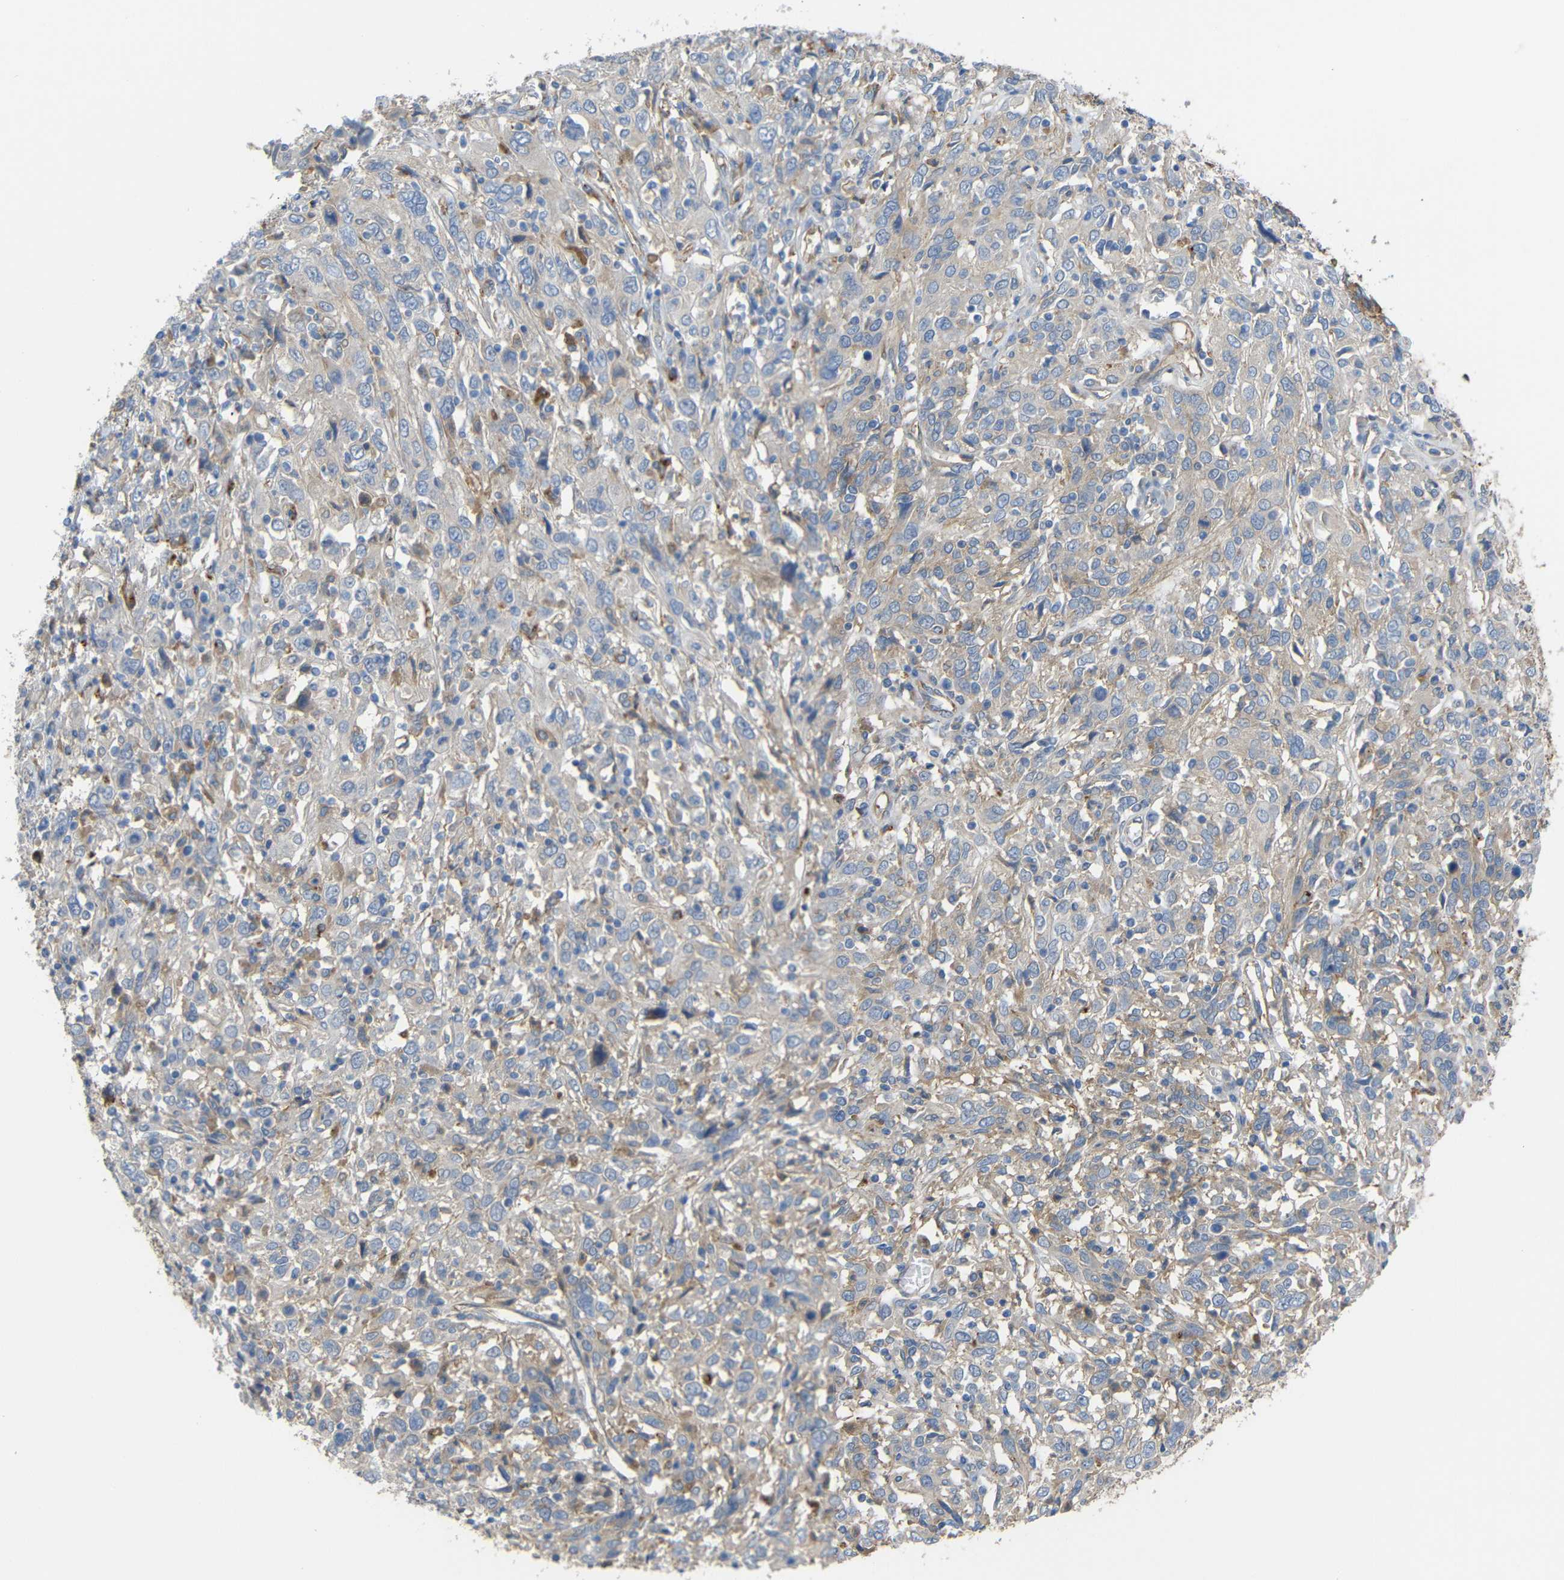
{"staining": {"intensity": "weak", "quantity": "25%-75%", "location": "cytoplasmic/membranous"}, "tissue": "cervical cancer", "cell_type": "Tumor cells", "image_type": "cancer", "snomed": [{"axis": "morphology", "description": "Squamous cell carcinoma, NOS"}, {"axis": "topography", "description": "Cervix"}], "caption": "Weak cytoplasmic/membranous protein positivity is identified in about 25%-75% of tumor cells in squamous cell carcinoma (cervical). (DAB (3,3'-diaminobenzidine) IHC with brightfield microscopy, high magnification).", "gene": "SYPL1", "patient": {"sex": "female", "age": 46}}